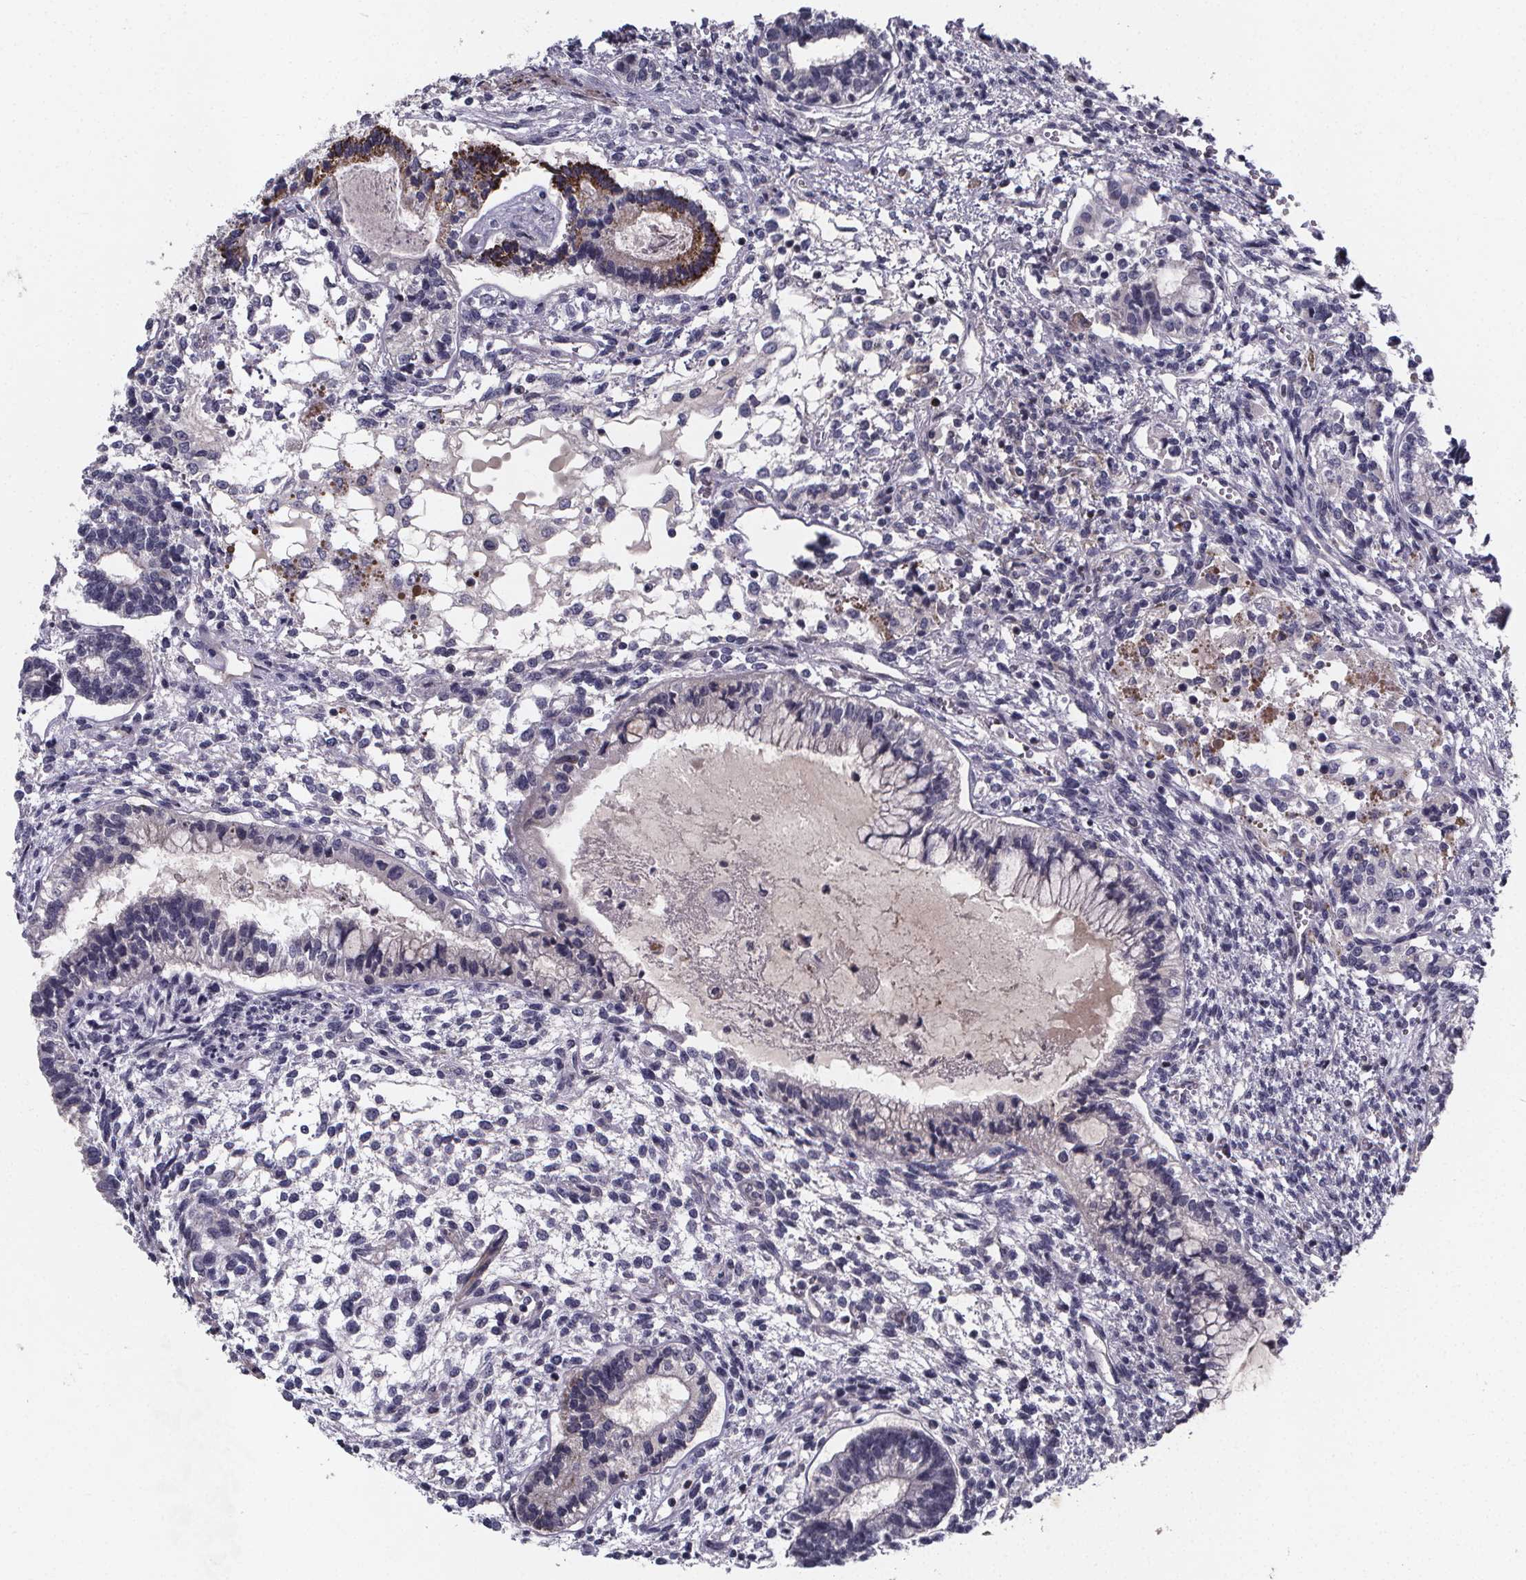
{"staining": {"intensity": "moderate", "quantity": "<25%", "location": "cytoplasmic/membranous"}, "tissue": "testis cancer", "cell_type": "Tumor cells", "image_type": "cancer", "snomed": [{"axis": "morphology", "description": "Carcinoma, Embryonal, NOS"}, {"axis": "topography", "description": "Testis"}], "caption": "DAB (3,3'-diaminobenzidine) immunohistochemical staining of testis cancer displays moderate cytoplasmic/membranous protein staining in about <25% of tumor cells.", "gene": "FBXW2", "patient": {"sex": "male", "age": 37}}